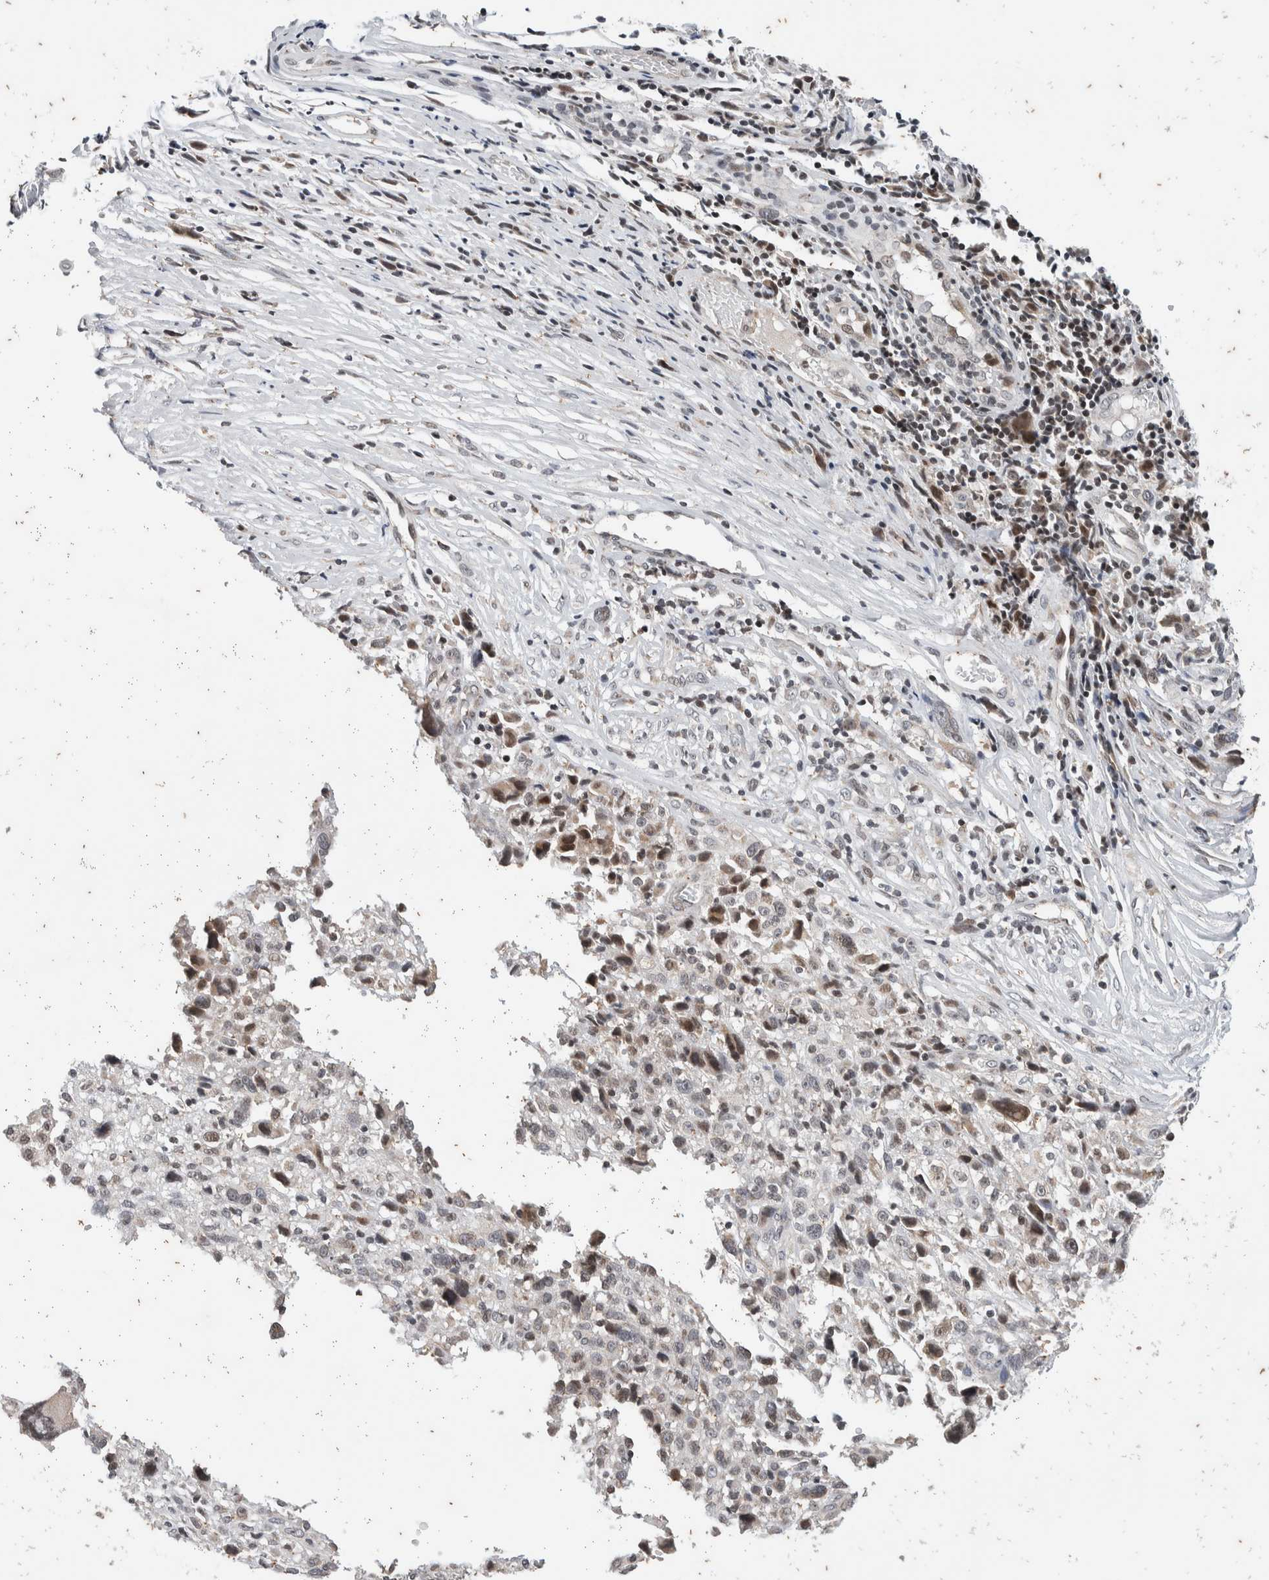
{"staining": {"intensity": "negative", "quantity": "none", "location": "none"}, "tissue": "melanoma", "cell_type": "Tumor cells", "image_type": "cancer", "snomed": [{"axis": "morphology", "description": "Malignant melanoma, NOS"}, {"axis": "topography", "description": "Skin"}], "caption": "The photomicrograph reveals no staining of tumor cells in melanoma. The staining was performed using DAB to visualize the protein expression in brown, while the nuclei were stained in blue with hematoxylin (Magnification: 20x).", "gene": "ATXN7L1", "patient": {"sex": "female", "age": 55}}